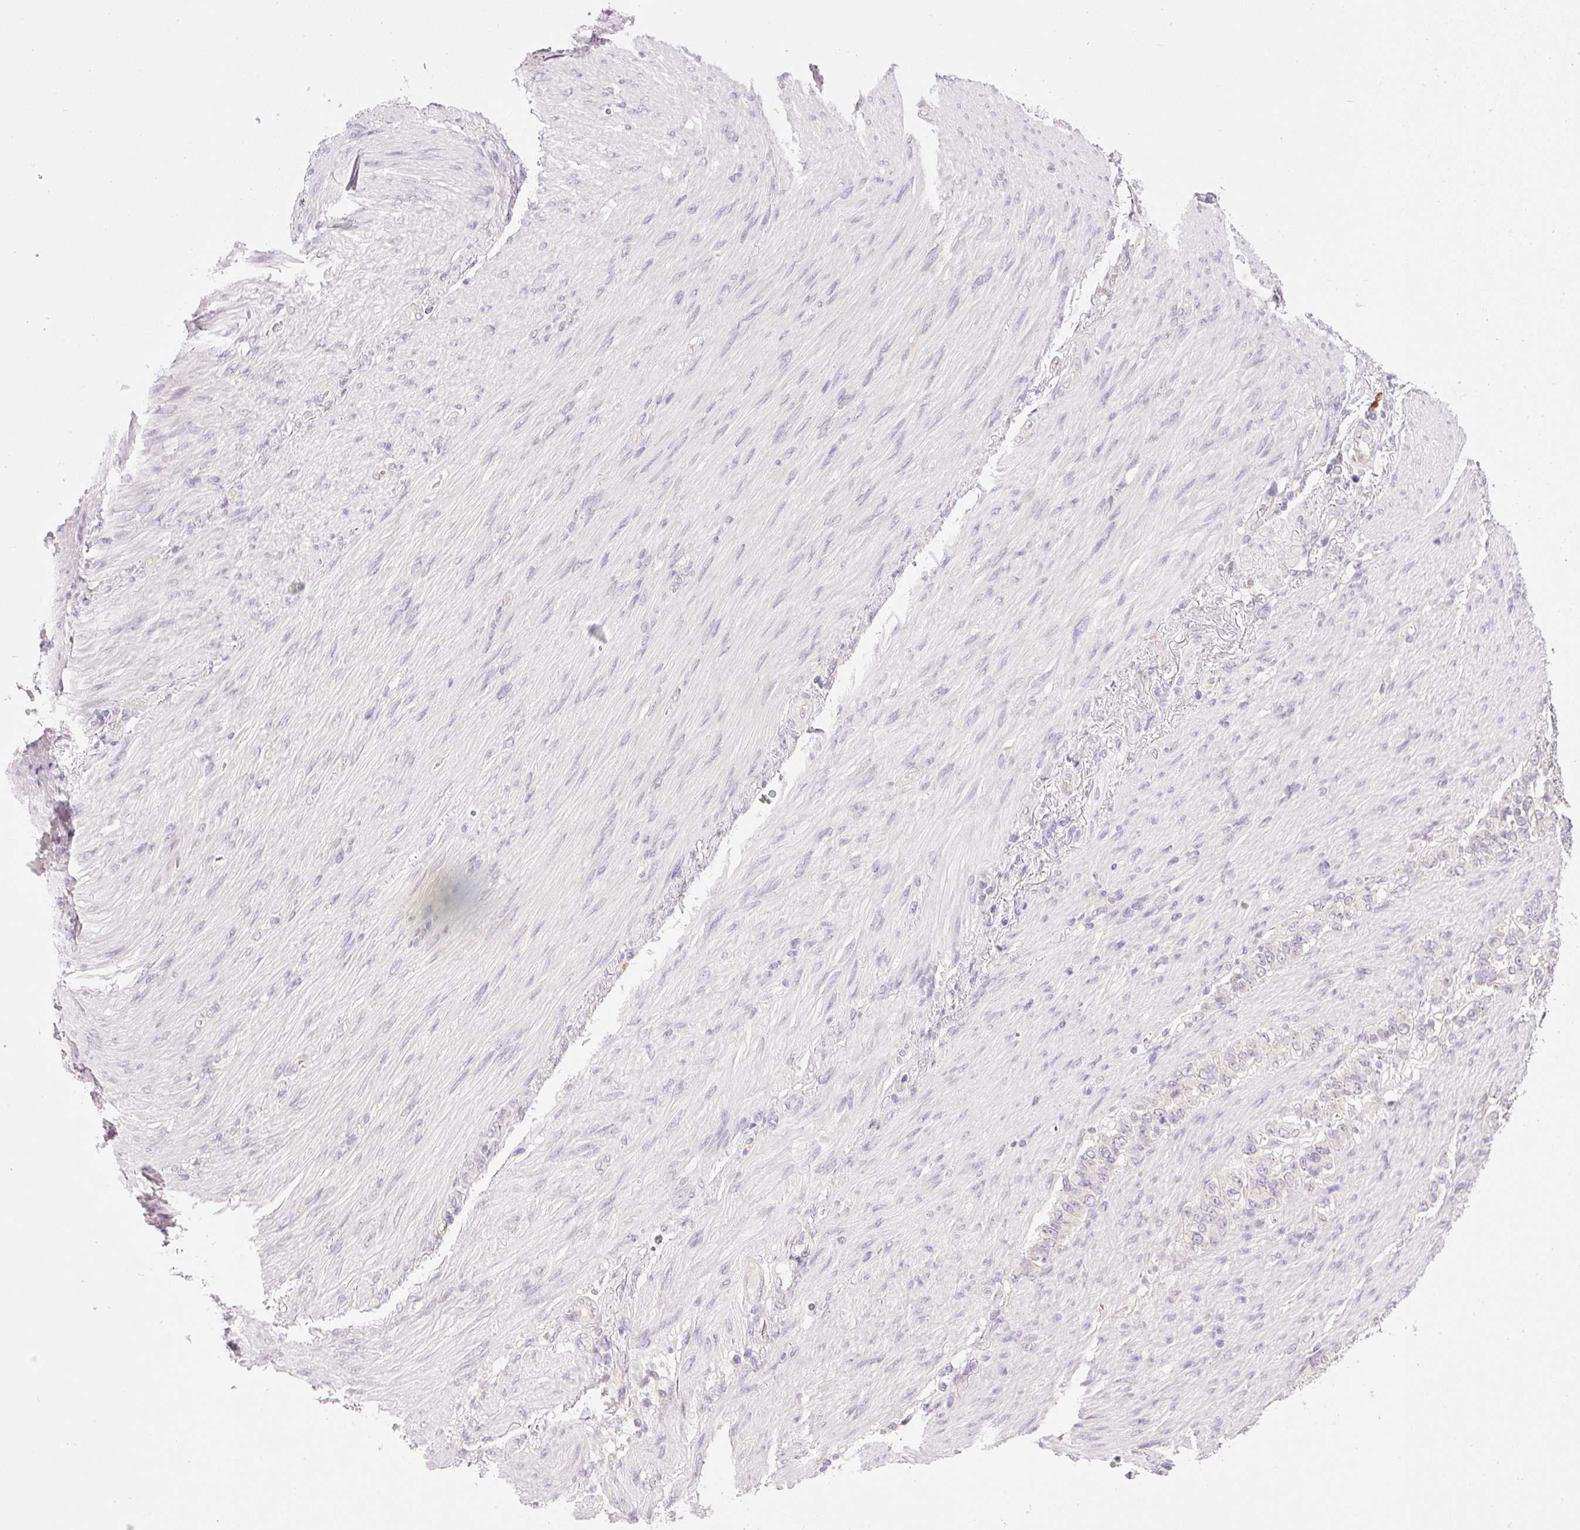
{"staining": {"intensity": "negative", "quantity": "none", "location": "none"}, "tissue": "stomach cancer", "cell_type": "Tumor cells", "image_type": "cancer", "snomed": [{"axis": "morphology", "description": "Adenocarcinoma, NOS"}, {"axis": "topography", "description": "Stomach"}], "caption": "Image shows no protein staining in tumor cells of stomach cancer (adenocarcinoma) tissue.", "gene": "PNPLA5", "patient": {"sex": "female", "age": 79}}